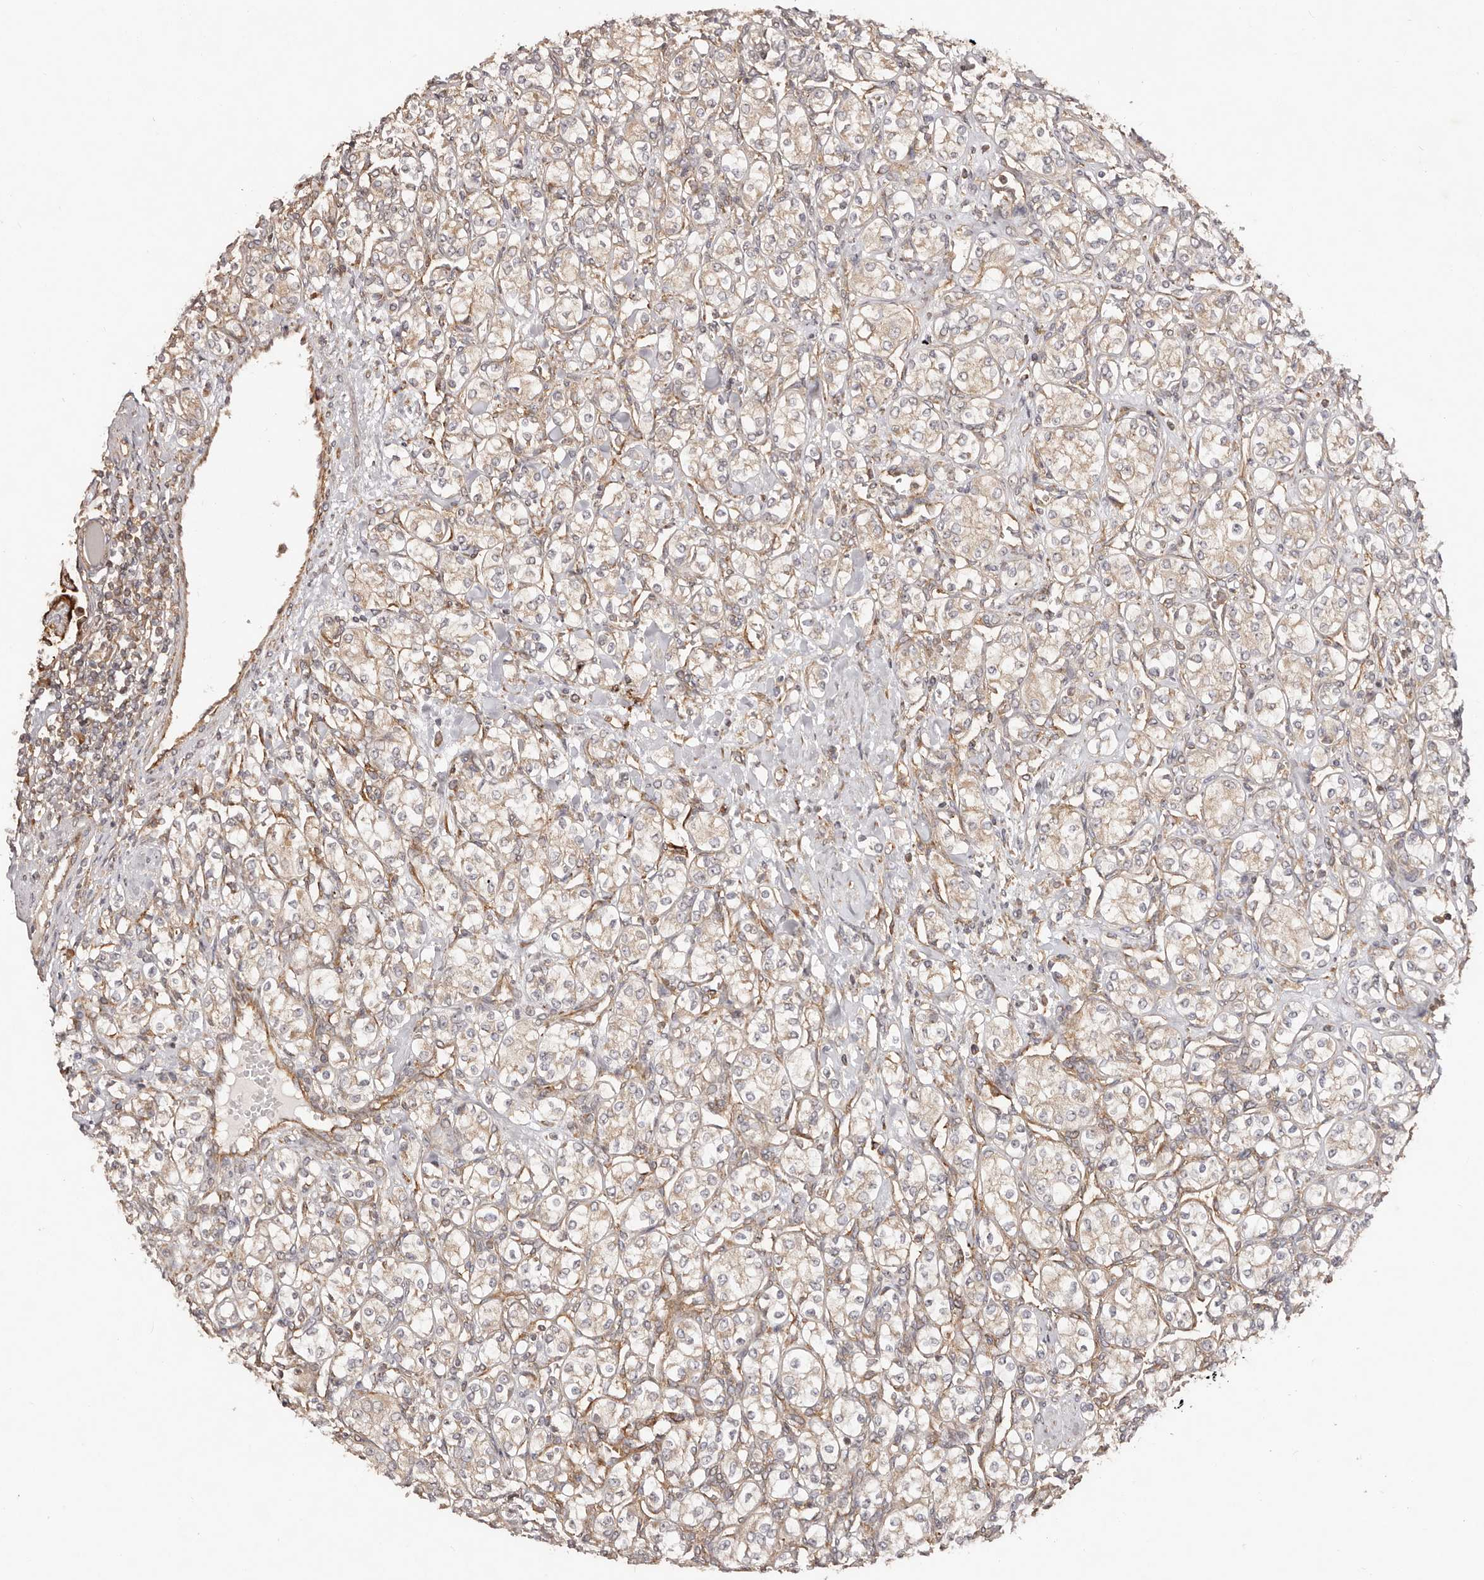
{"staining": {"intensity": "weak", "quantity": ">75%", "location": "cytoplasmic/membranous"}, "tissue": "renal cancer", "cell_type": "Tumor cells", "image_type": "cancer", "snomed": [{"axis": "morphology", "description": "Adenocarcinoma, NOS"}, {"axis": "topography", "description": "Kidney"}], "caption": "This micrograph exhibits IHC staining of renal adenocarcinoma, with low weak cytoplasmic/membranous staining in about >75% of tumor cells.", "gene": "RPS6", "patient": {"sex": "male", "age": 77}}